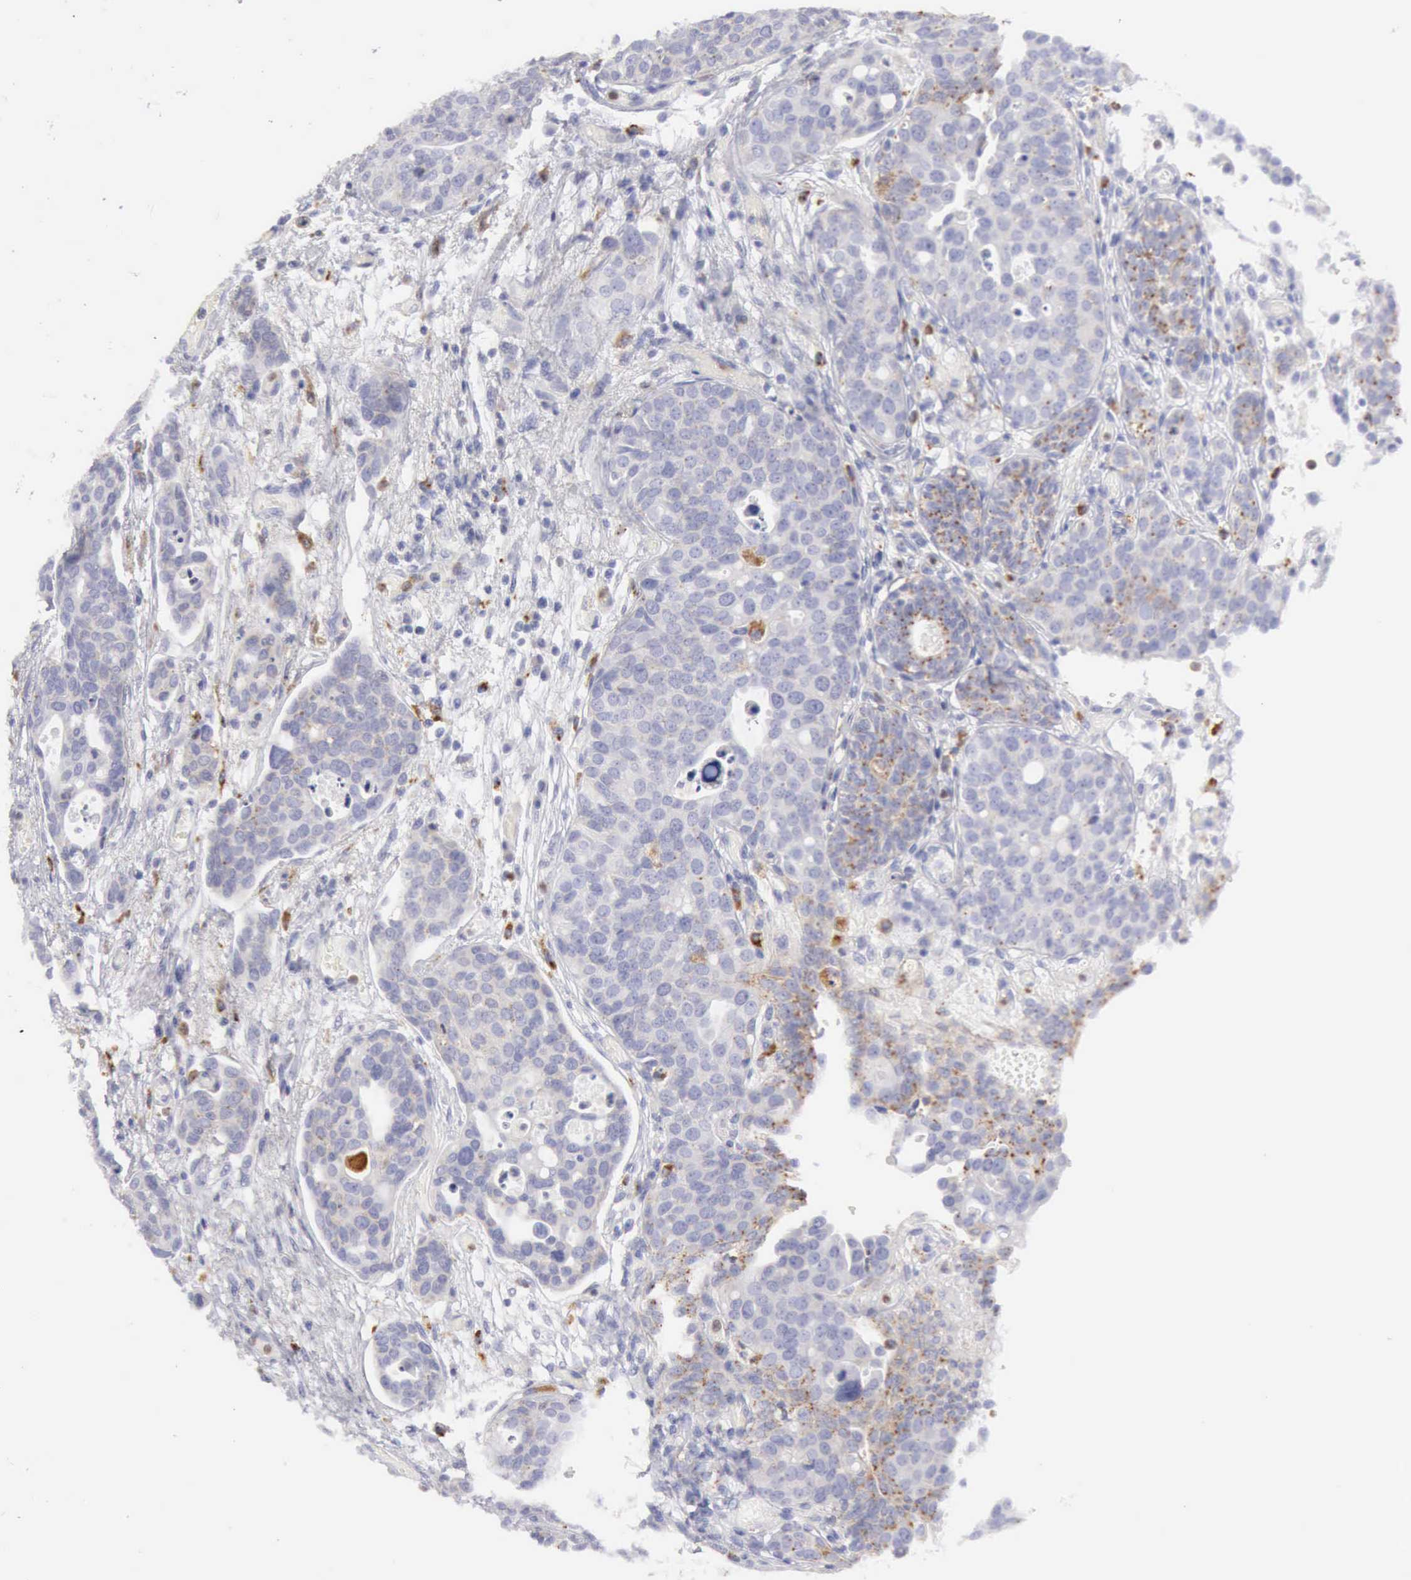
{"staining": {"intensity": "weak", "quantity": "<25%", "location": "cytoplasmic/membranous"}, "tissue": "urothelial cancer", "cell_type": "Tumor cells", "image_type": "cancer", "snomed": [{"axis": "morphology", "description": "Urothelial carcinoma, High grade"}, {"axis": "topography", "description": "Urinary bladder"}], "caption": "A micrograph of urothelial carcinoma (high-grade) stained for a protein shows no brown staining in tumor cells.", "gene": "CTSS", "patient": {"sex": "male", "age": 78}}